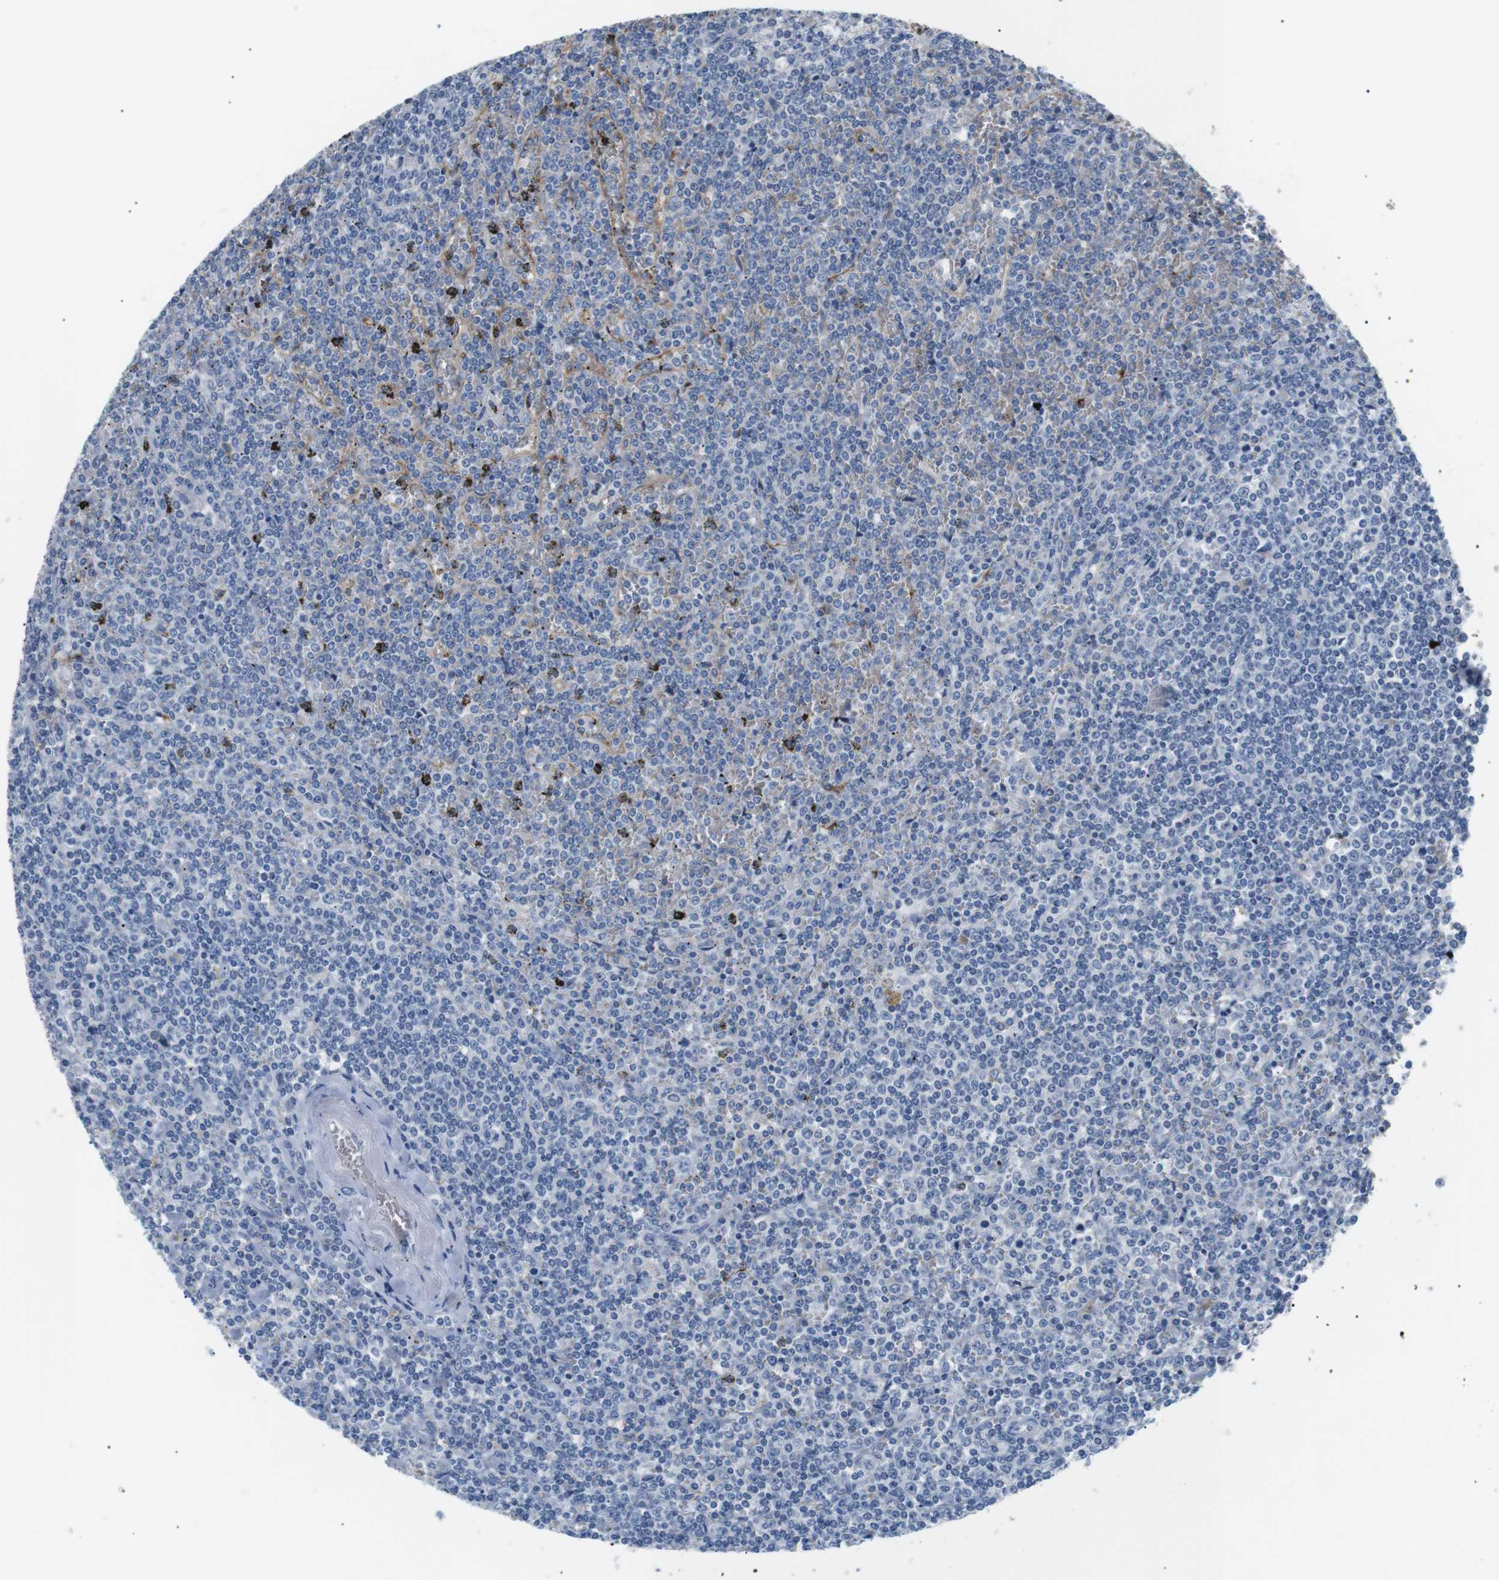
{"staining": {"intensity": "negative", "quantity": "none", "location": "none"}, "tissue": "lymphoma", "cell_type": "Tumor cells", "image_type": "cancer", "snomed": [{"axis": "morphology", "description": "Malignant lymphoma, non-Hodgkin's type, Low grade"}, {"axis": "topography", "description": "Spleen"}], "caption": "Immunohistochemical staining of human malignant lymphoma, non-Hodgkin's type (low-grade) displays no significant positivity in tumor cells. The staining is performed using DAB brown chromogen with nuclei counter-stained in using hematoxylin.", "gene": "FCGRT", "patient": {"sex": "female", "age": 19}}